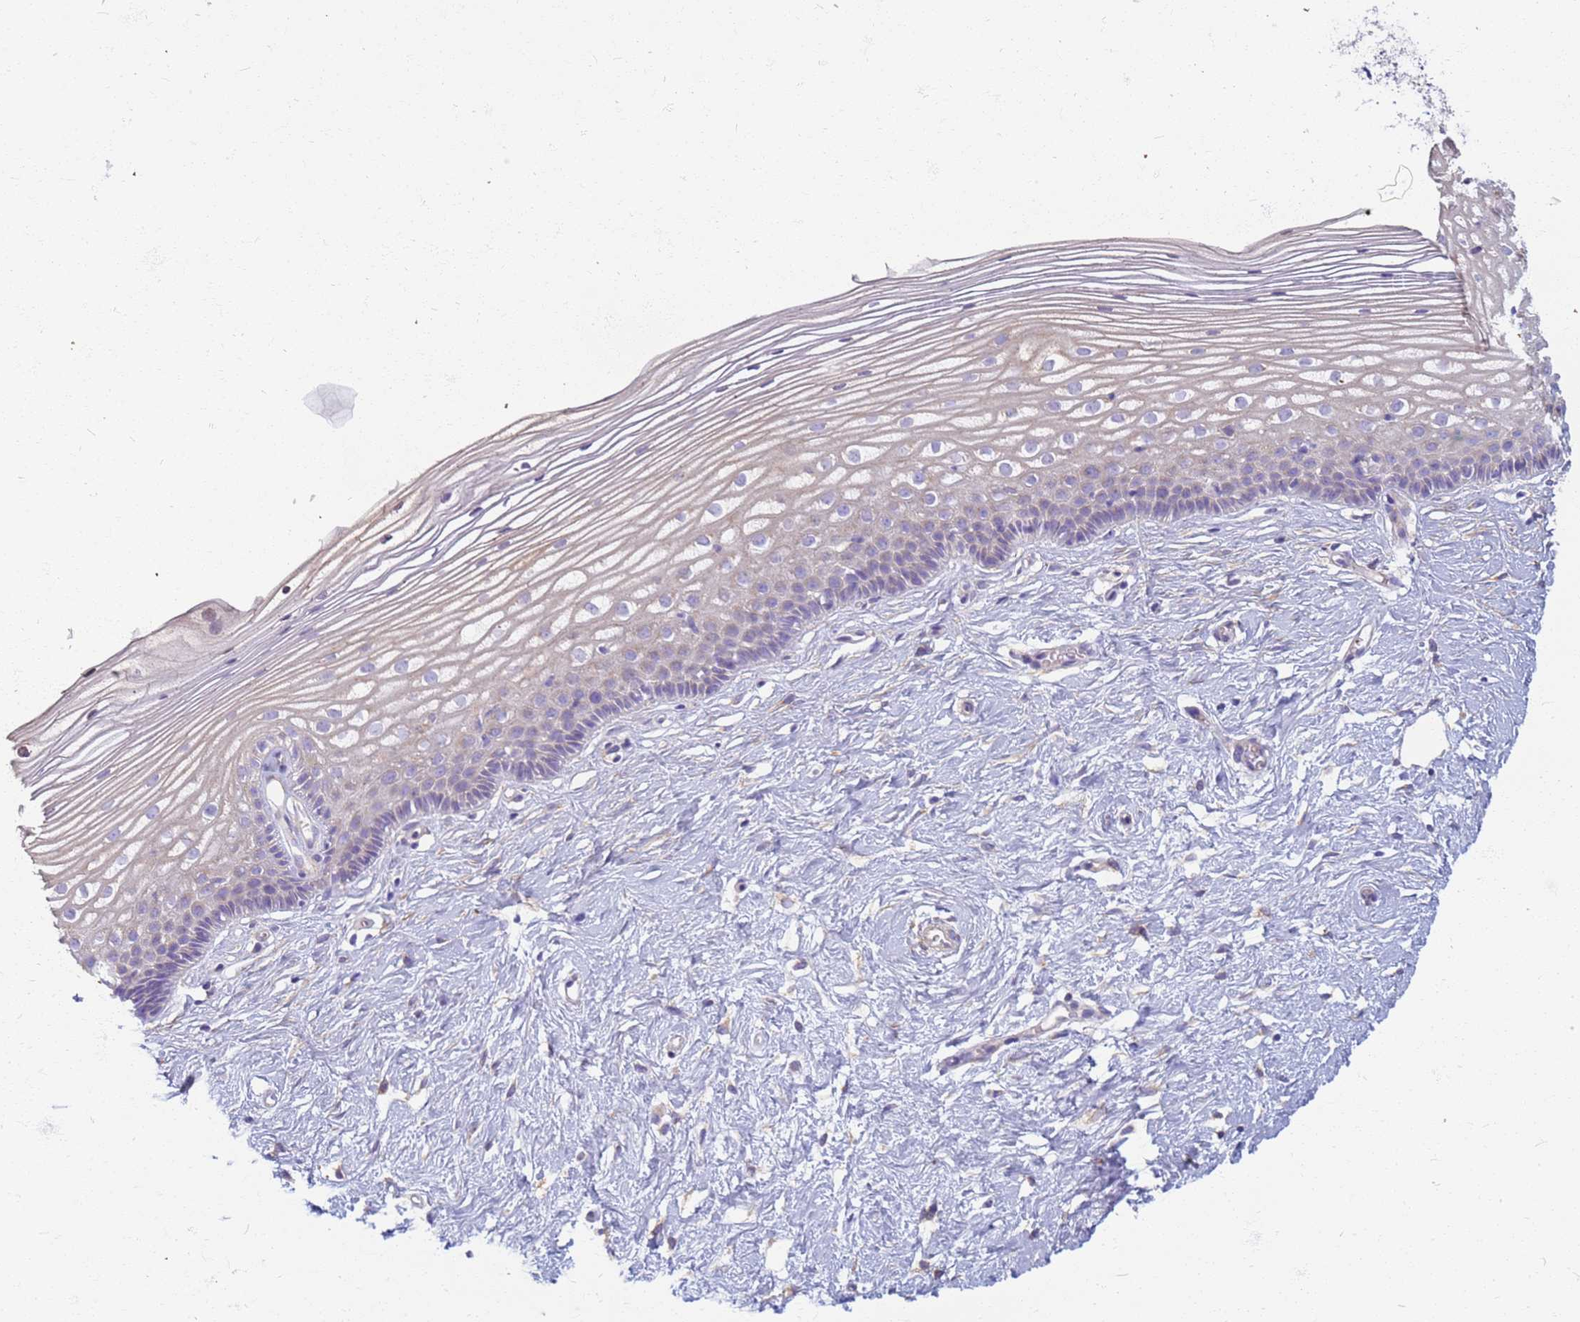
{"staining": {"intensity": "weak", "quantity": "<25%", "location": "cytoplasmic/membranous"}, "tissue": "cervix", "cell_type": "Glandular cells", "image_type": "normal", "snomed": [{"axis": "morphology", "description": "Normal tissue, NOS"}, {"axis": "topography", "description": "Cervix"}], "caption": "IHC image of normal cervix: cervix stained with DAB displays no significant protein staining in glandular cells.", "gene": "EEA1", "patient": {"sex": "female", "age": 40}}